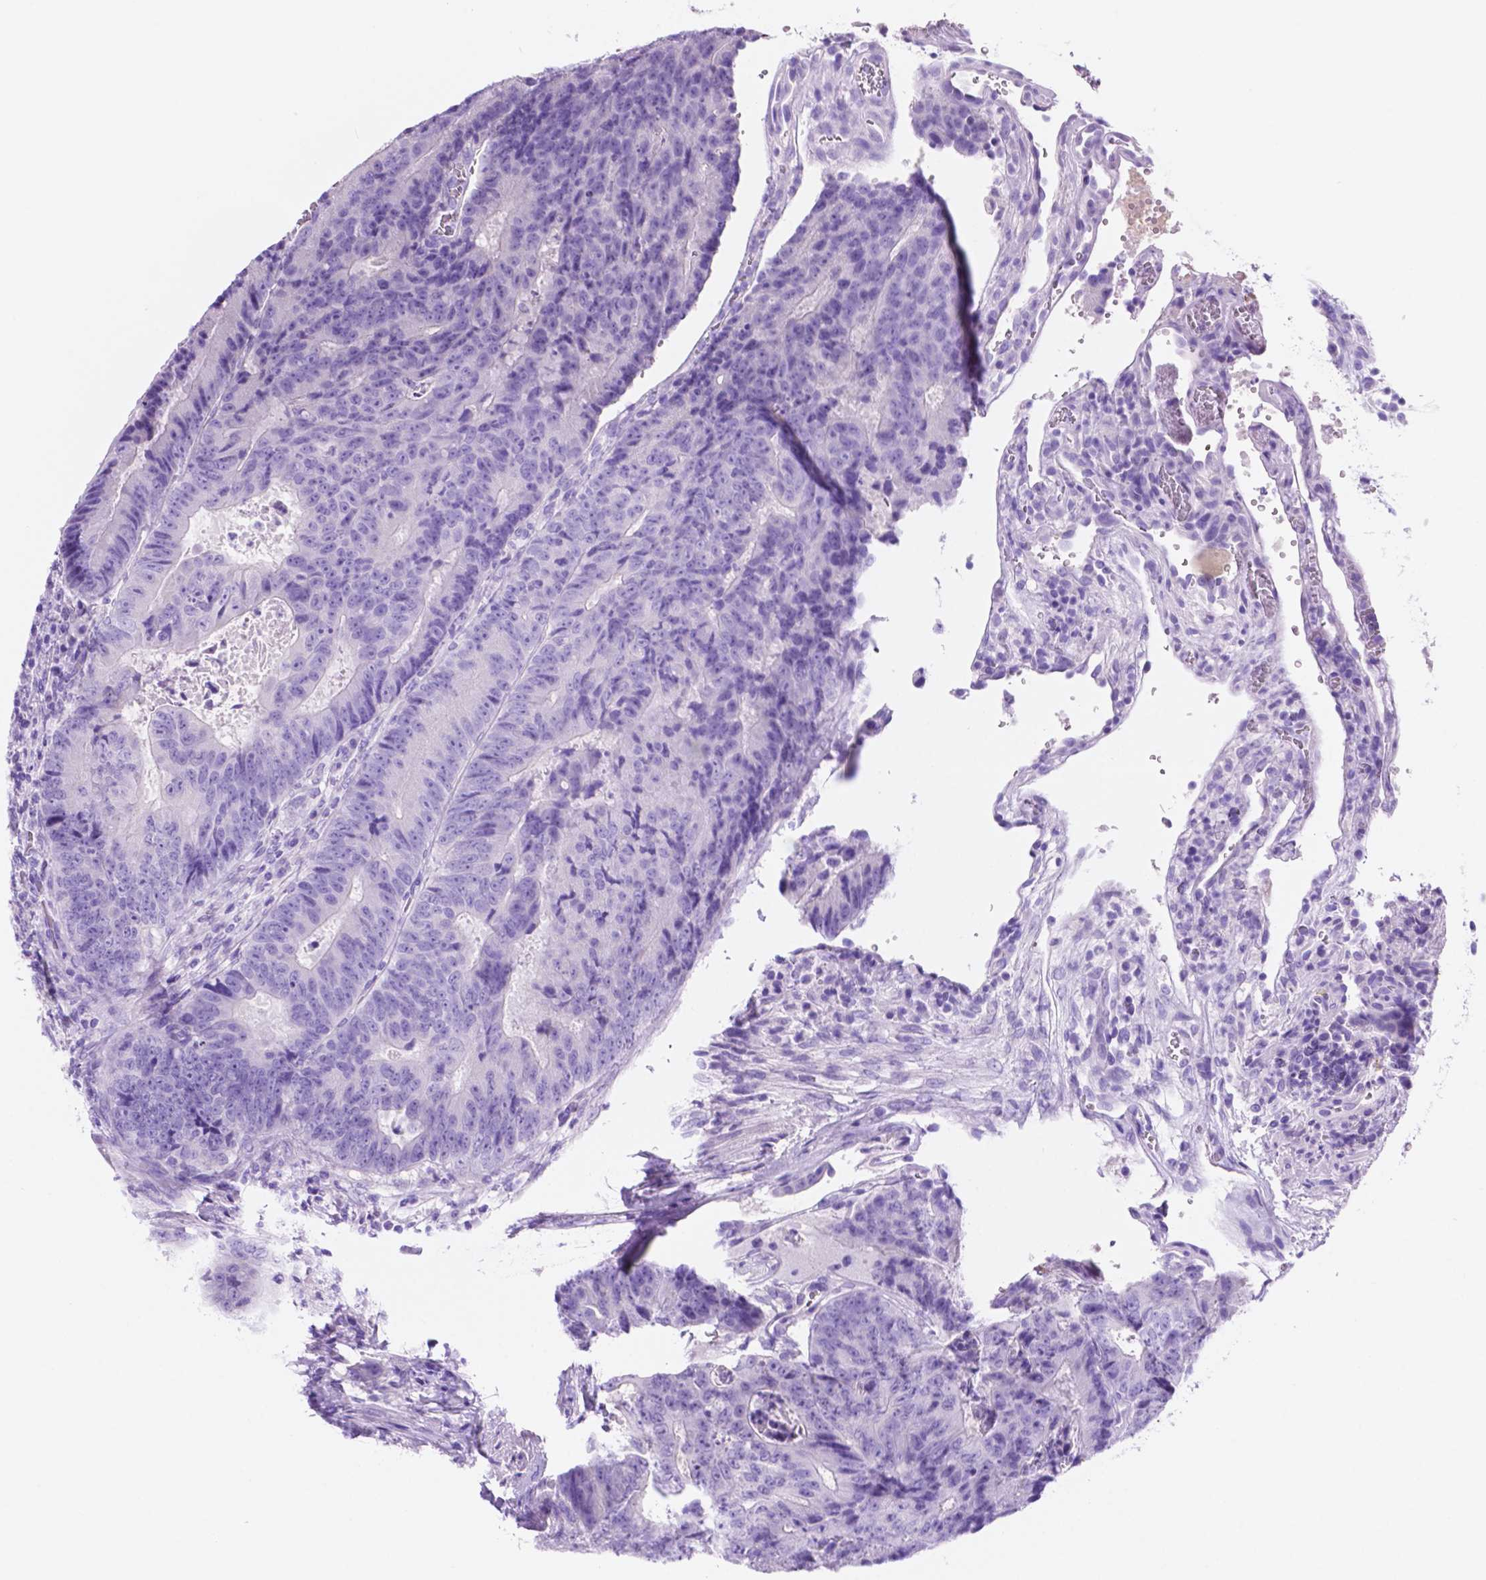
{"staining": {"intensity": "negative", "quantity": "none", "location": "none"}, "tissue": "colorectal cancer", "cell_type": "Tumor cells", "image_type": "cancer", "snomed": [{"axis": "morphology", "description": "Adenocarcinoma, NOS"}, {"axis": "topography", "description": "Colon"}], "caption": "A photomicrograph of human adenocarcinoma (colorectal) is negative for staining in tumor cells.", "gene": "FOXB2", "patient": {"sex": "female", "age": 48}}